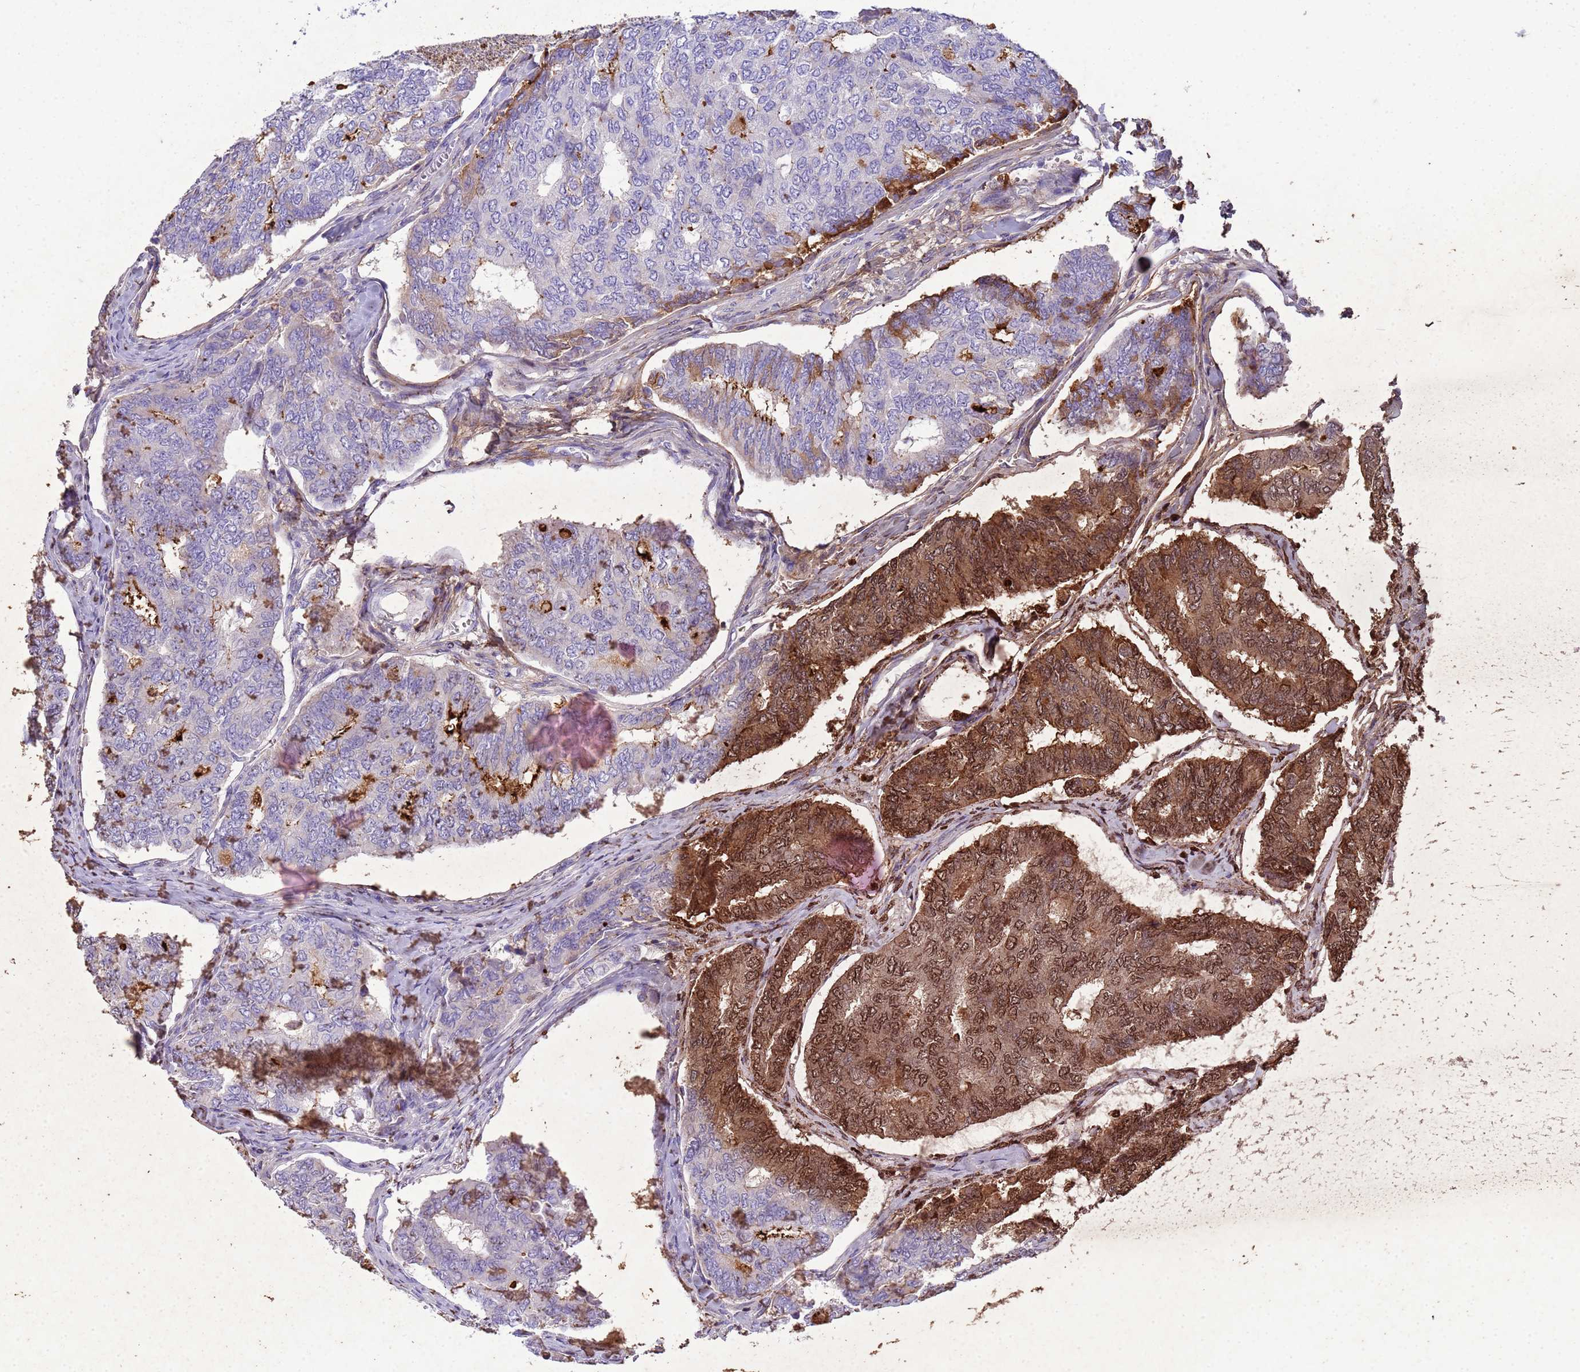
{"staining": {"intensity": "moderate", "quantity": "25%-75%", "location": "cytoplasmic/membranous,nuclear"}, "tissue": "thyroid cancer", "cell_type": "Tumor cells", "image_type": "cancer", "snomed": [{"axis": "morphology", "description": "Papillary adenocarcinoma, NOS"}, {"axis": "topography", "description": "Thyroid gland"}], "caption": "Immunohistochemical staining of human thyroid cancer (papillary adenocarcinoma) reveals medium levels of moderate cytoplasmic/membranous and nuclear protein staining in about 25%-75% of tumor cells.", "gene": "P2RX7", "patient": {"sex": "female", "age": 35}}